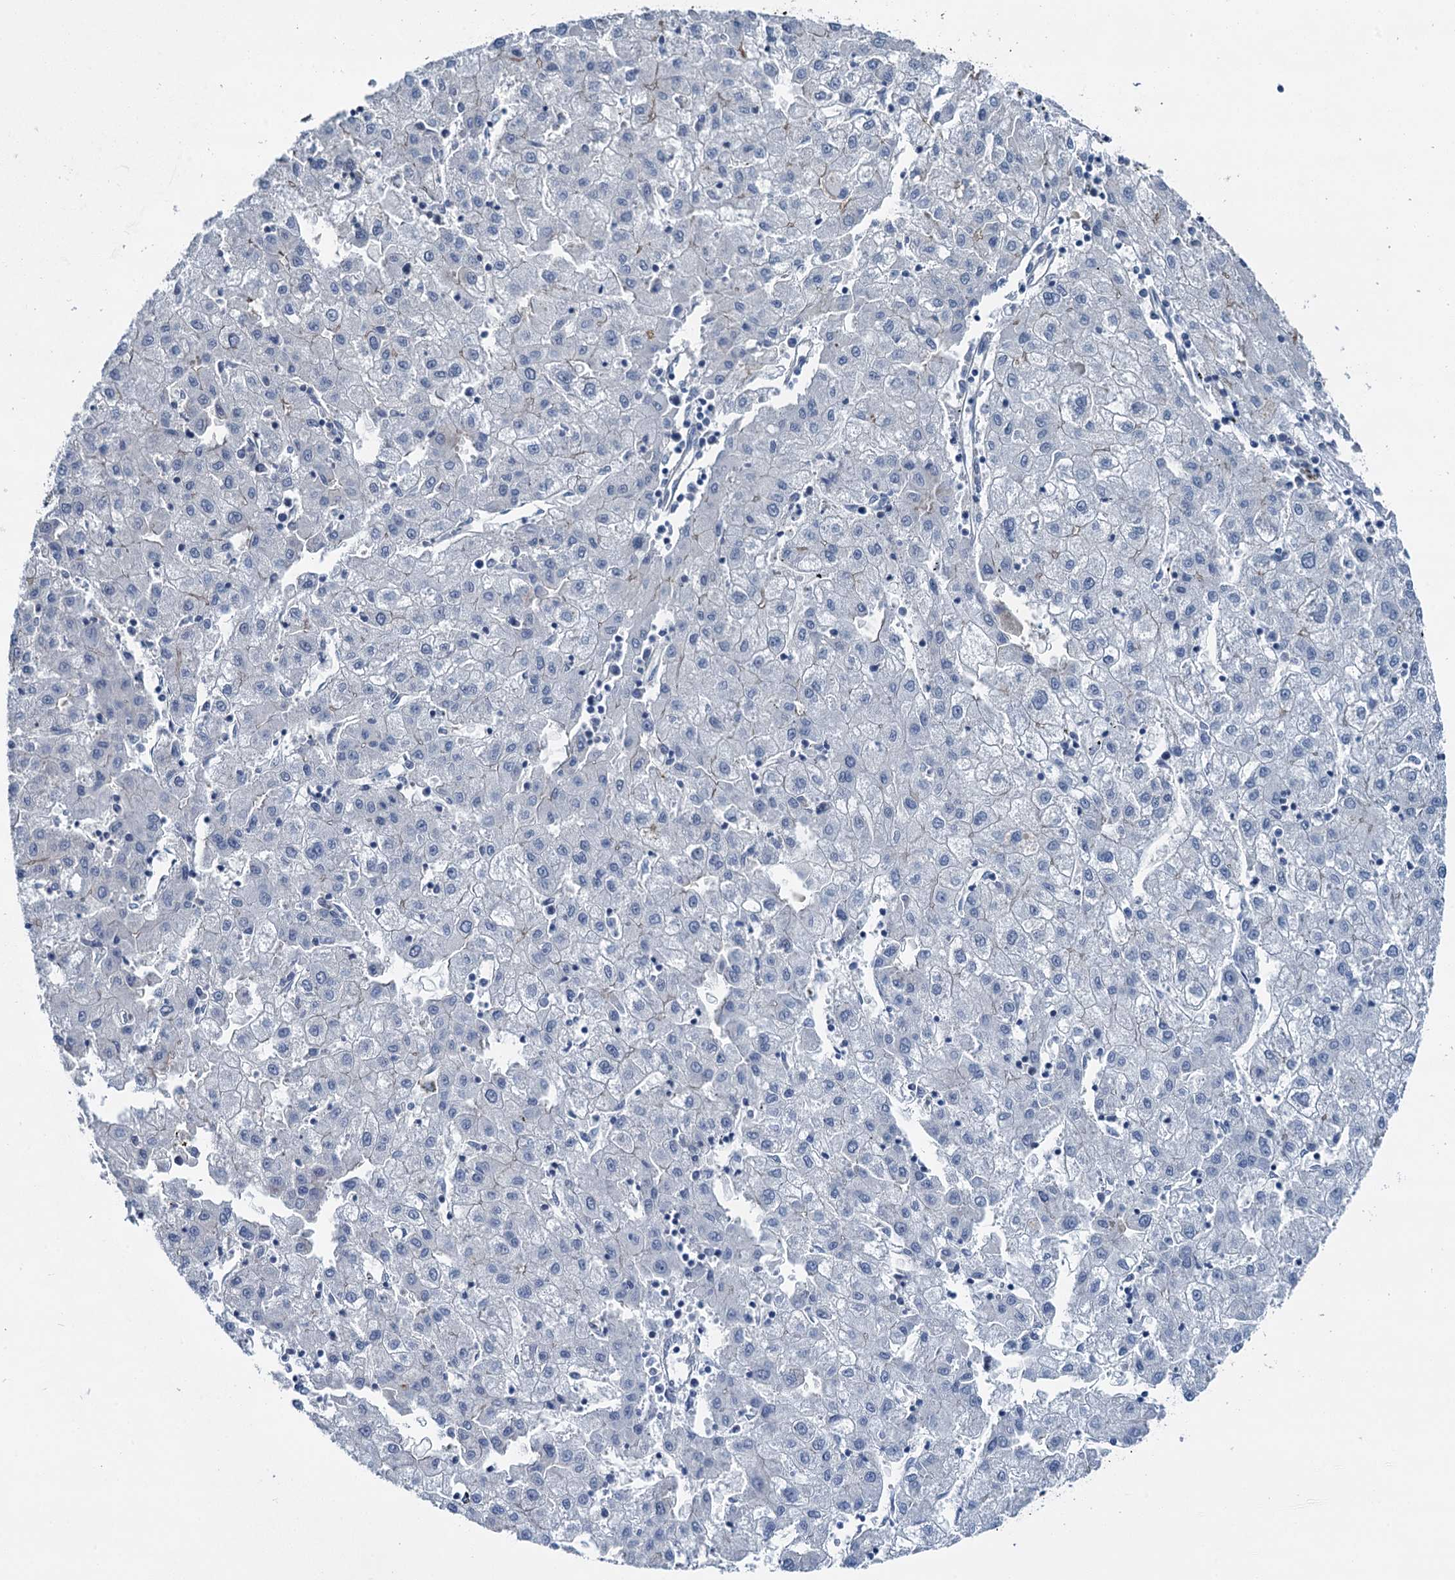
{"staining": {"intensity": "negative", "quantity": "none", "location": "none"}, "tissue": "liver cancer", "cell_type": "Tumor cells", "image_type": "cancer", "snomed": [{"axis": "morphology", "description": "Carcinoma, Hepatocellular, NOS"}, {"axis": "topography", "description": "Liver"}], "caption": "DAB immunohistochemical staining of human liver cancer (hepatocellular carcinoma) shows no significant staining in tumor cells.", "gene": "MIOX", "patient": {"sex": "male", "age": 72}}